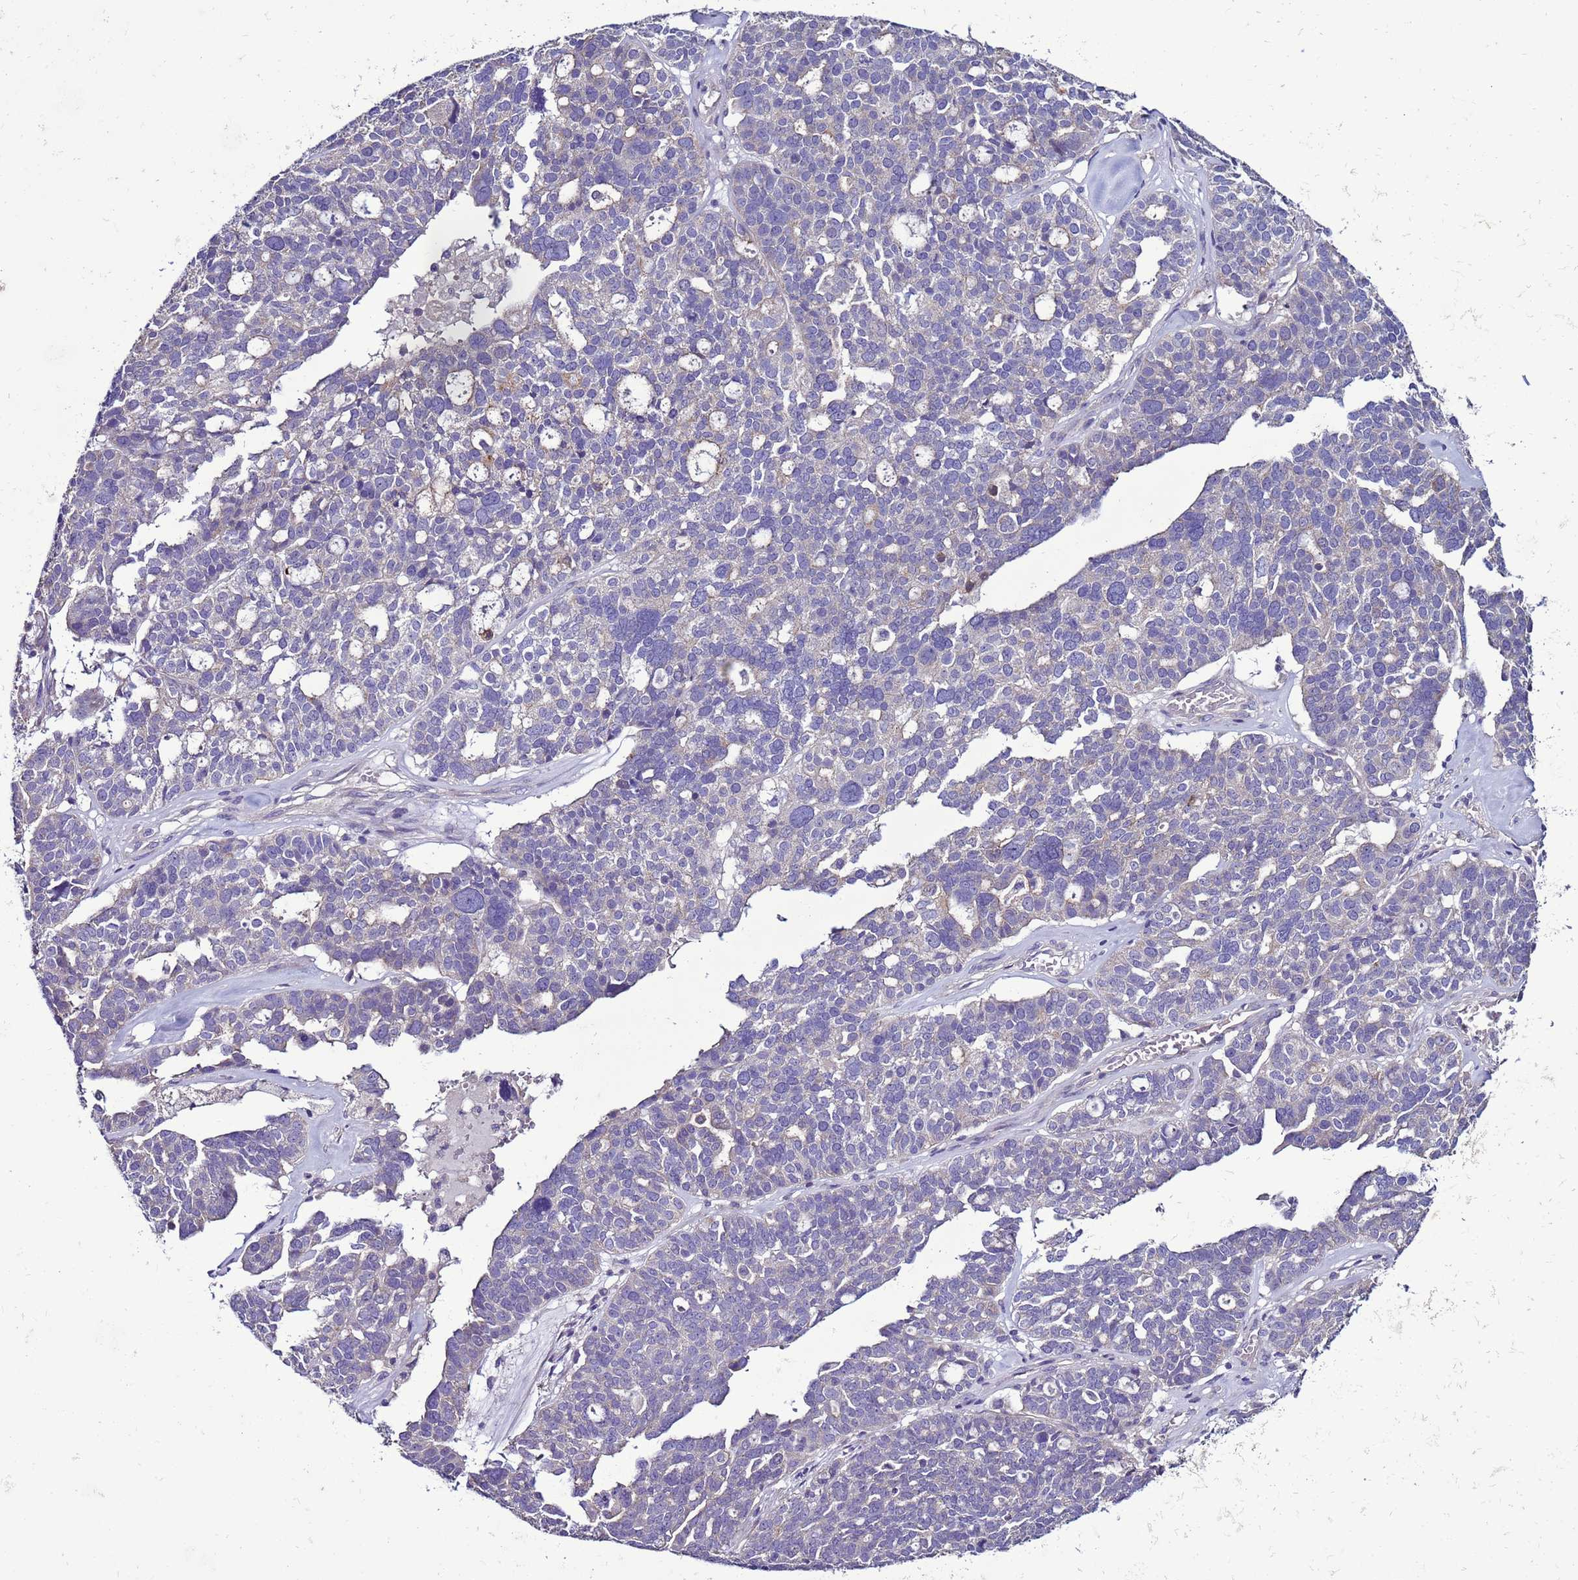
{"staining": {"intensity": "negative", "quantity": "none", "location": "none"}, "tissue": "ovarian cancer", "cell_type": "Tumor cells", "image_type": "cancer", "snomed": [{"axis": "morphology", "description": "Cystadenocarcinoma, serous, NOS"}, {"axis": "topography", "description": "Ovary"}], "caption": "Ovarian cancer stained for a protein using immunohistochemistry (IHC) demonstrates no staining tumor cells.", "gene": "RABL2B", "patient": {"sex": "female", "age": 59}}